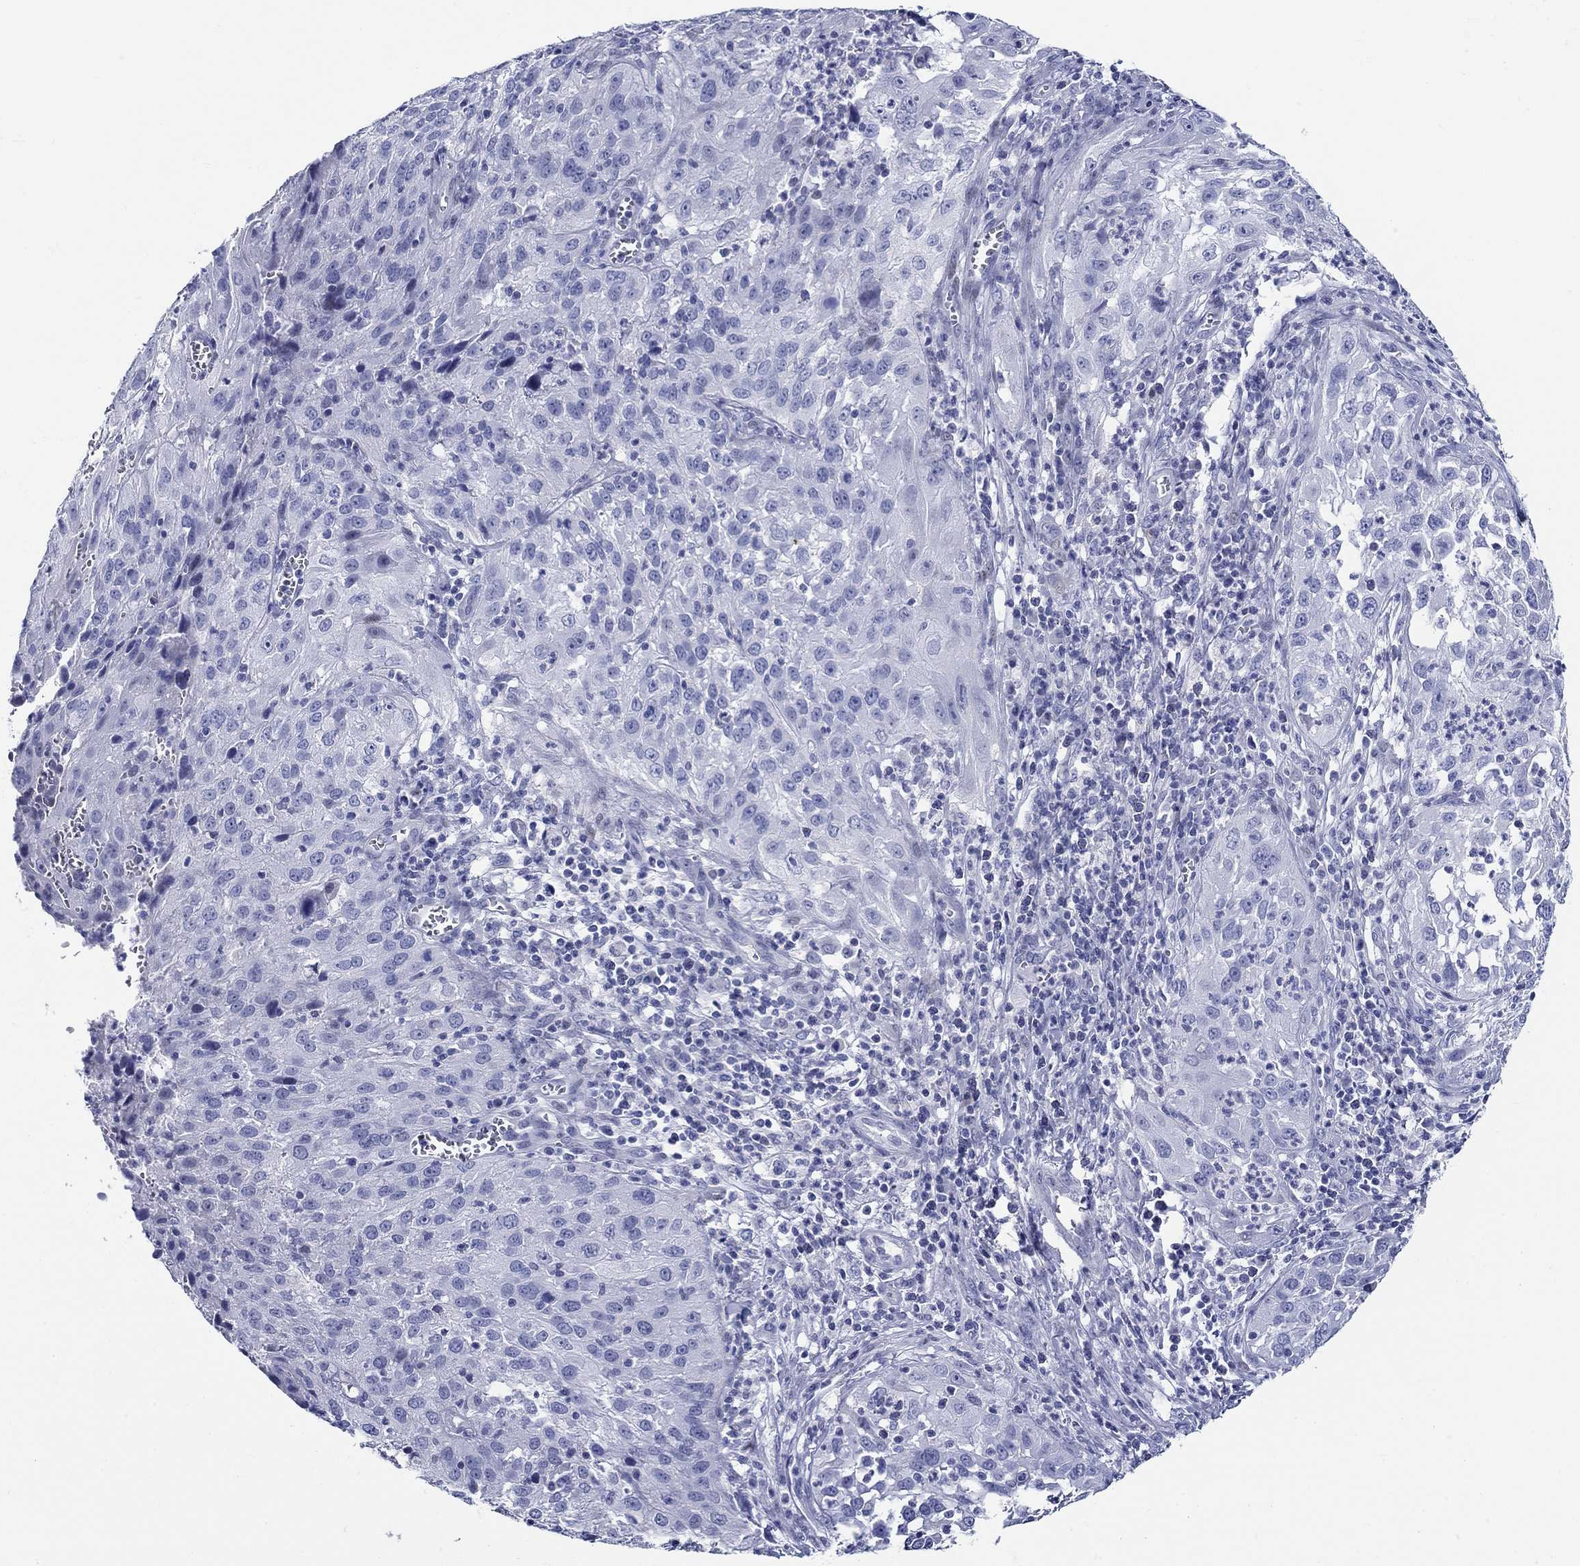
{"staining": {"intensity": "negative", "quantity": "none", "location": "none"}, "tissue": "cervical cancer", "cell_type": "Tumor cells", "image_type": "cancer", "snomed": [{"axis": "morphology", "description": "Squamous cell carcinoma, NOS"}, {"axis": "topography", "description": "Cervix"}], "caption": "Tumor cells are negative for brown protein staining in cervical cancer.", "gene": "CRYGS", "patient": {"sex": "female", "age": 32}}